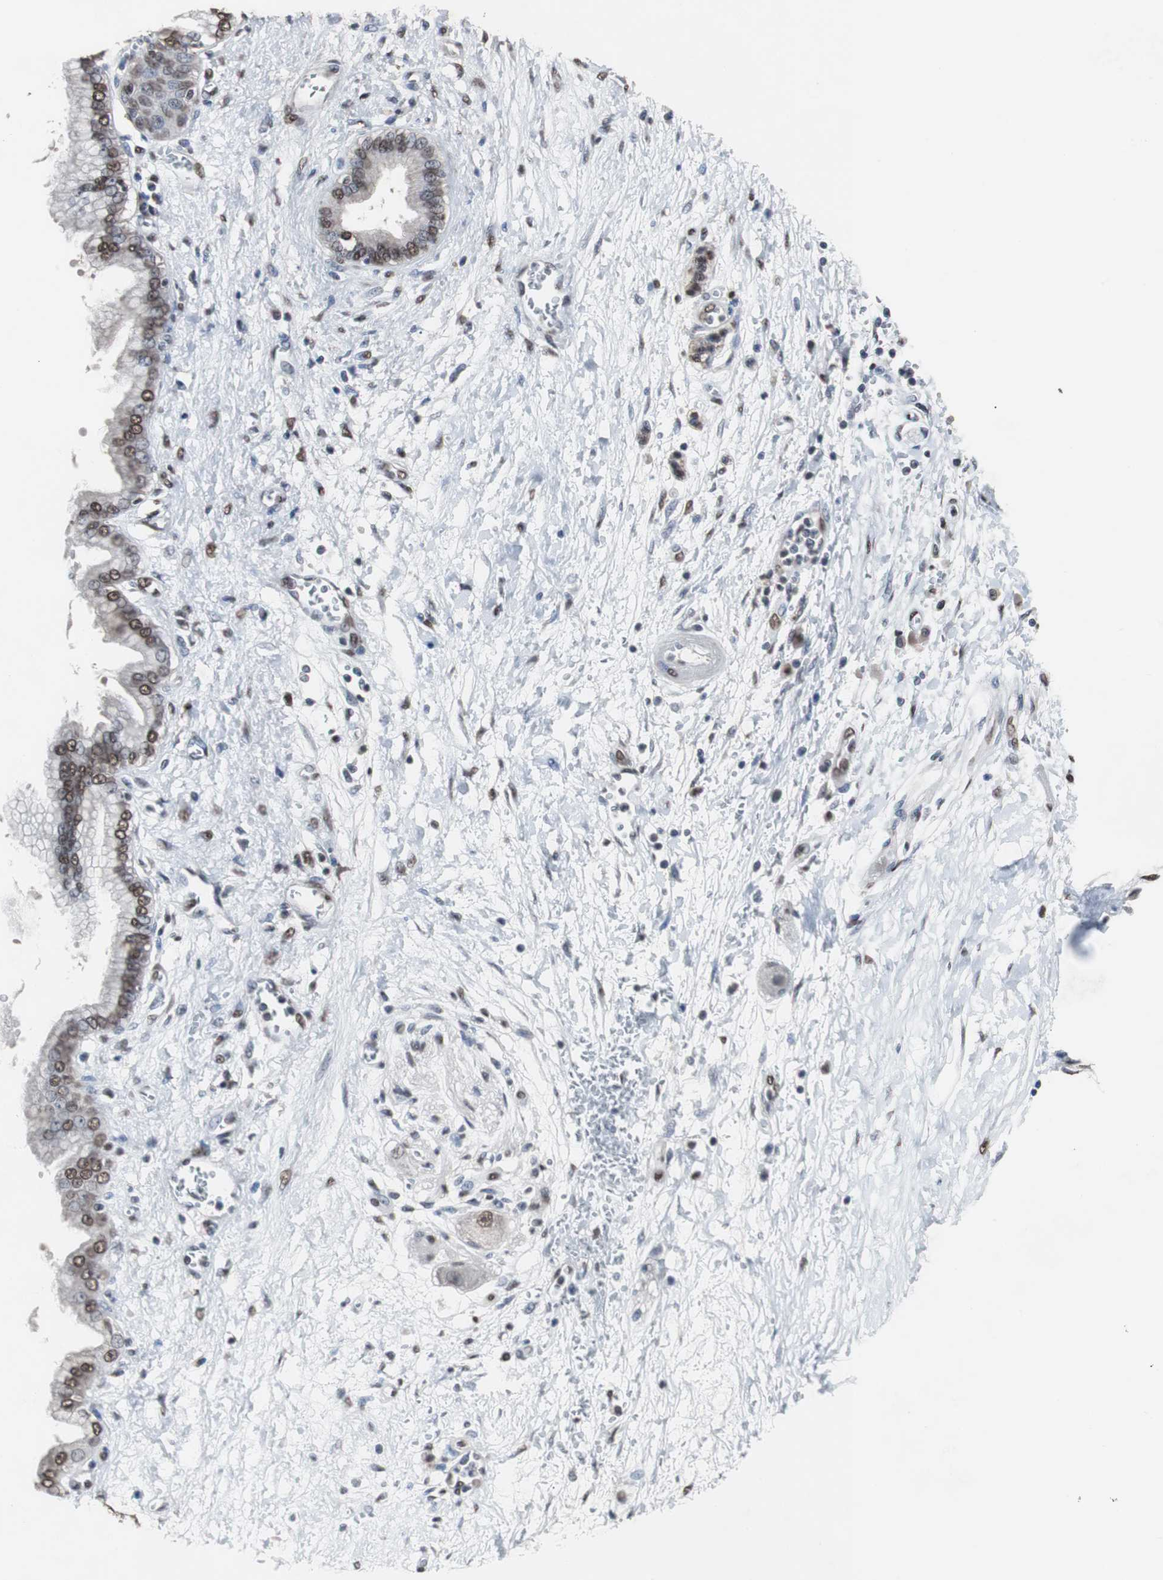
{"staining": {"intensity": "moderate", "quantity": ">75%", "location": "nuclear"}, "tissue": "pancreatic cancer", "cell_type": "Tumor cells", "image_type": "cancer", "snomed": [{"axis": "morphology", "description": "Adenocarcinoma, NOS"}, {"axis": "topography", "description": "Pancreas"}], "caption": "There is medium levels of moderate nuclear positivity in tumor cells of pancreatic adenocarcinoma, as demonstrated by immunohistochemical staining (brown color).", "gene": "MED27", "patient": {"sex": "male", "age": 59}}